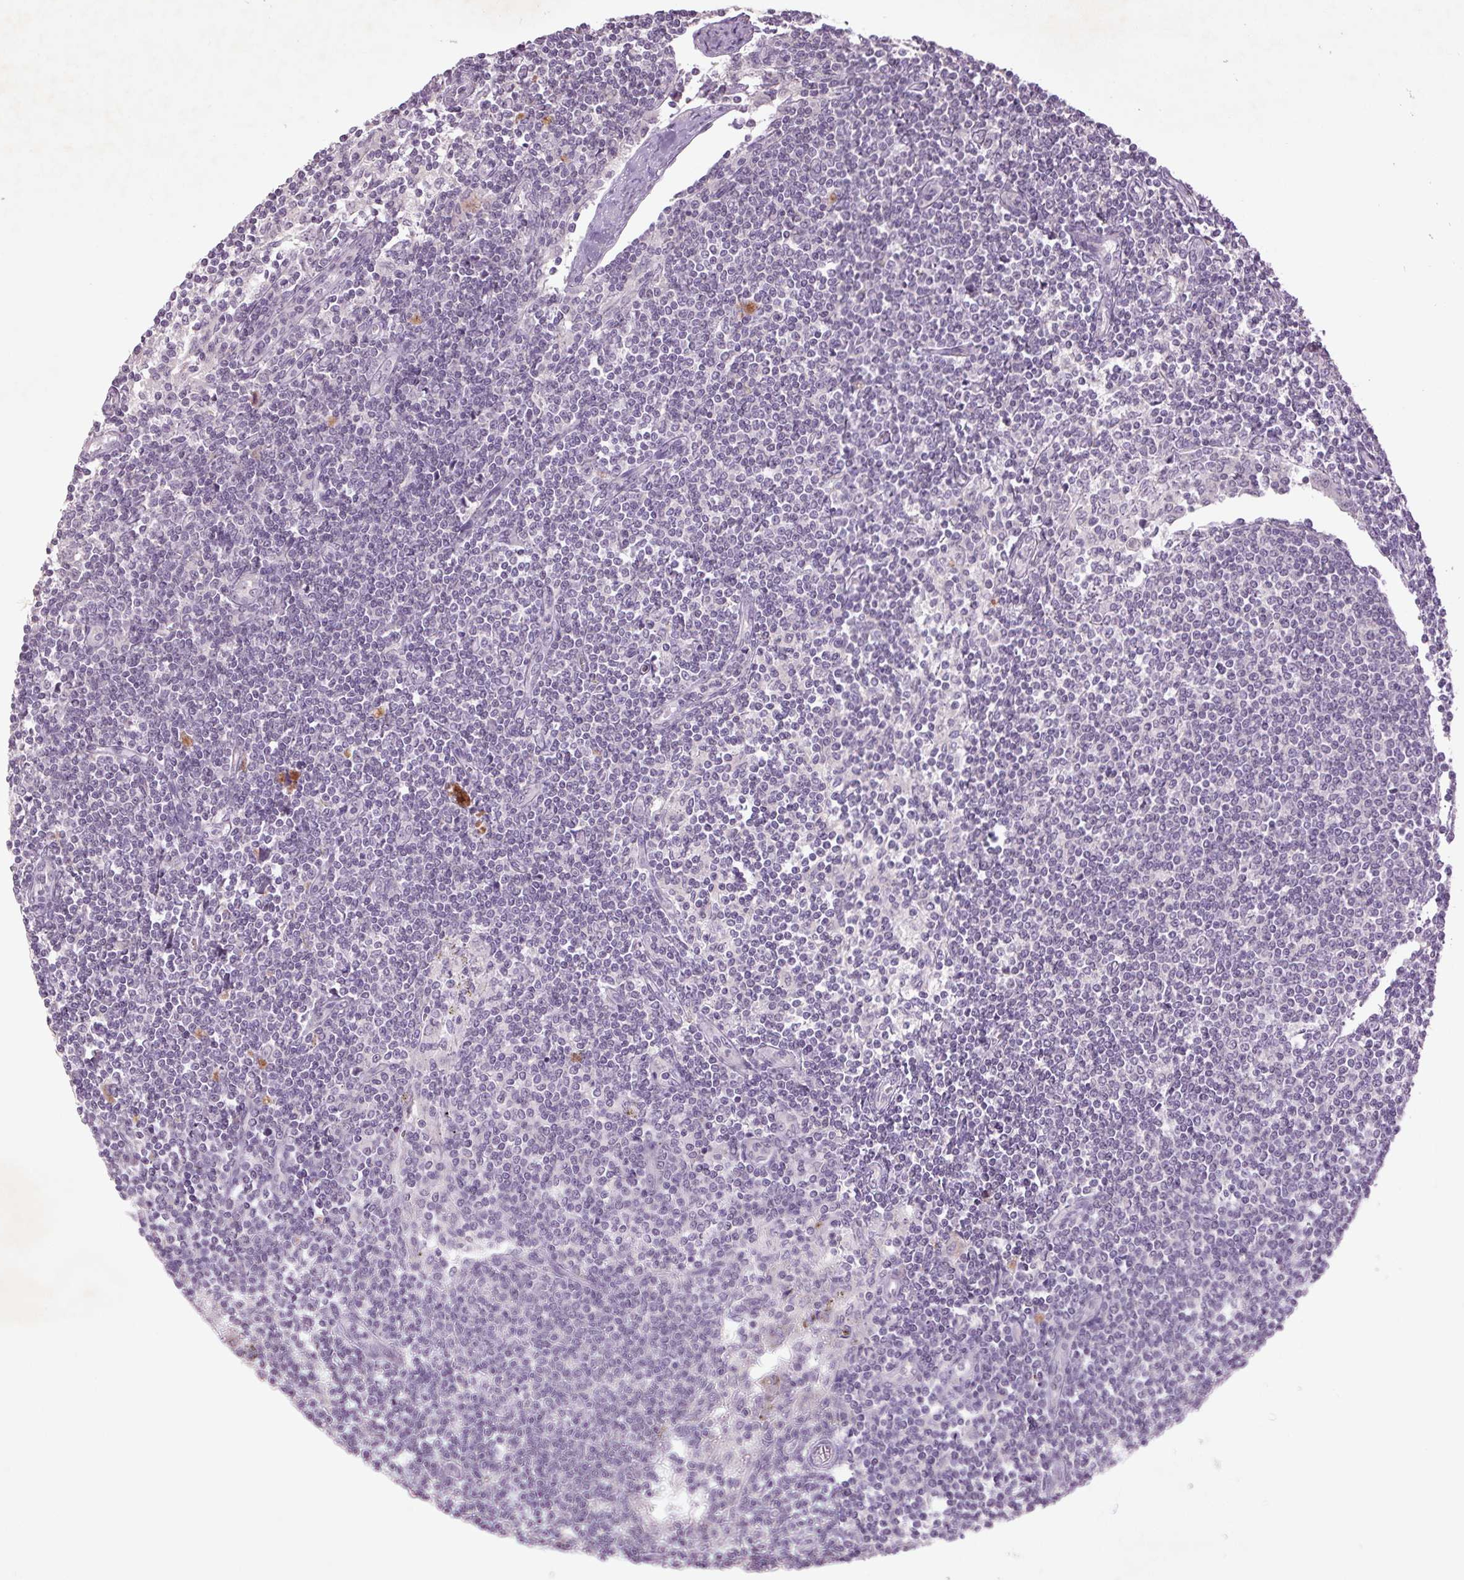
{"staining": {"intensity": "negative", "quantity": "none", "location": "none"}, "tissue": "lymph node", "cell_type": "Non-germinal center cells", "image_type": "normal", "snomed": [{"axis": "morphology", "description": "Normal tissue, NOS"}, {"axis": "topography", "description": "Lymph node"}], "caption": "Image shows no significant protein staining in non-germinal center cells of benign lymph node.", "gene": "FAM168B", "patient": {"sex": "female", "age": 69}}